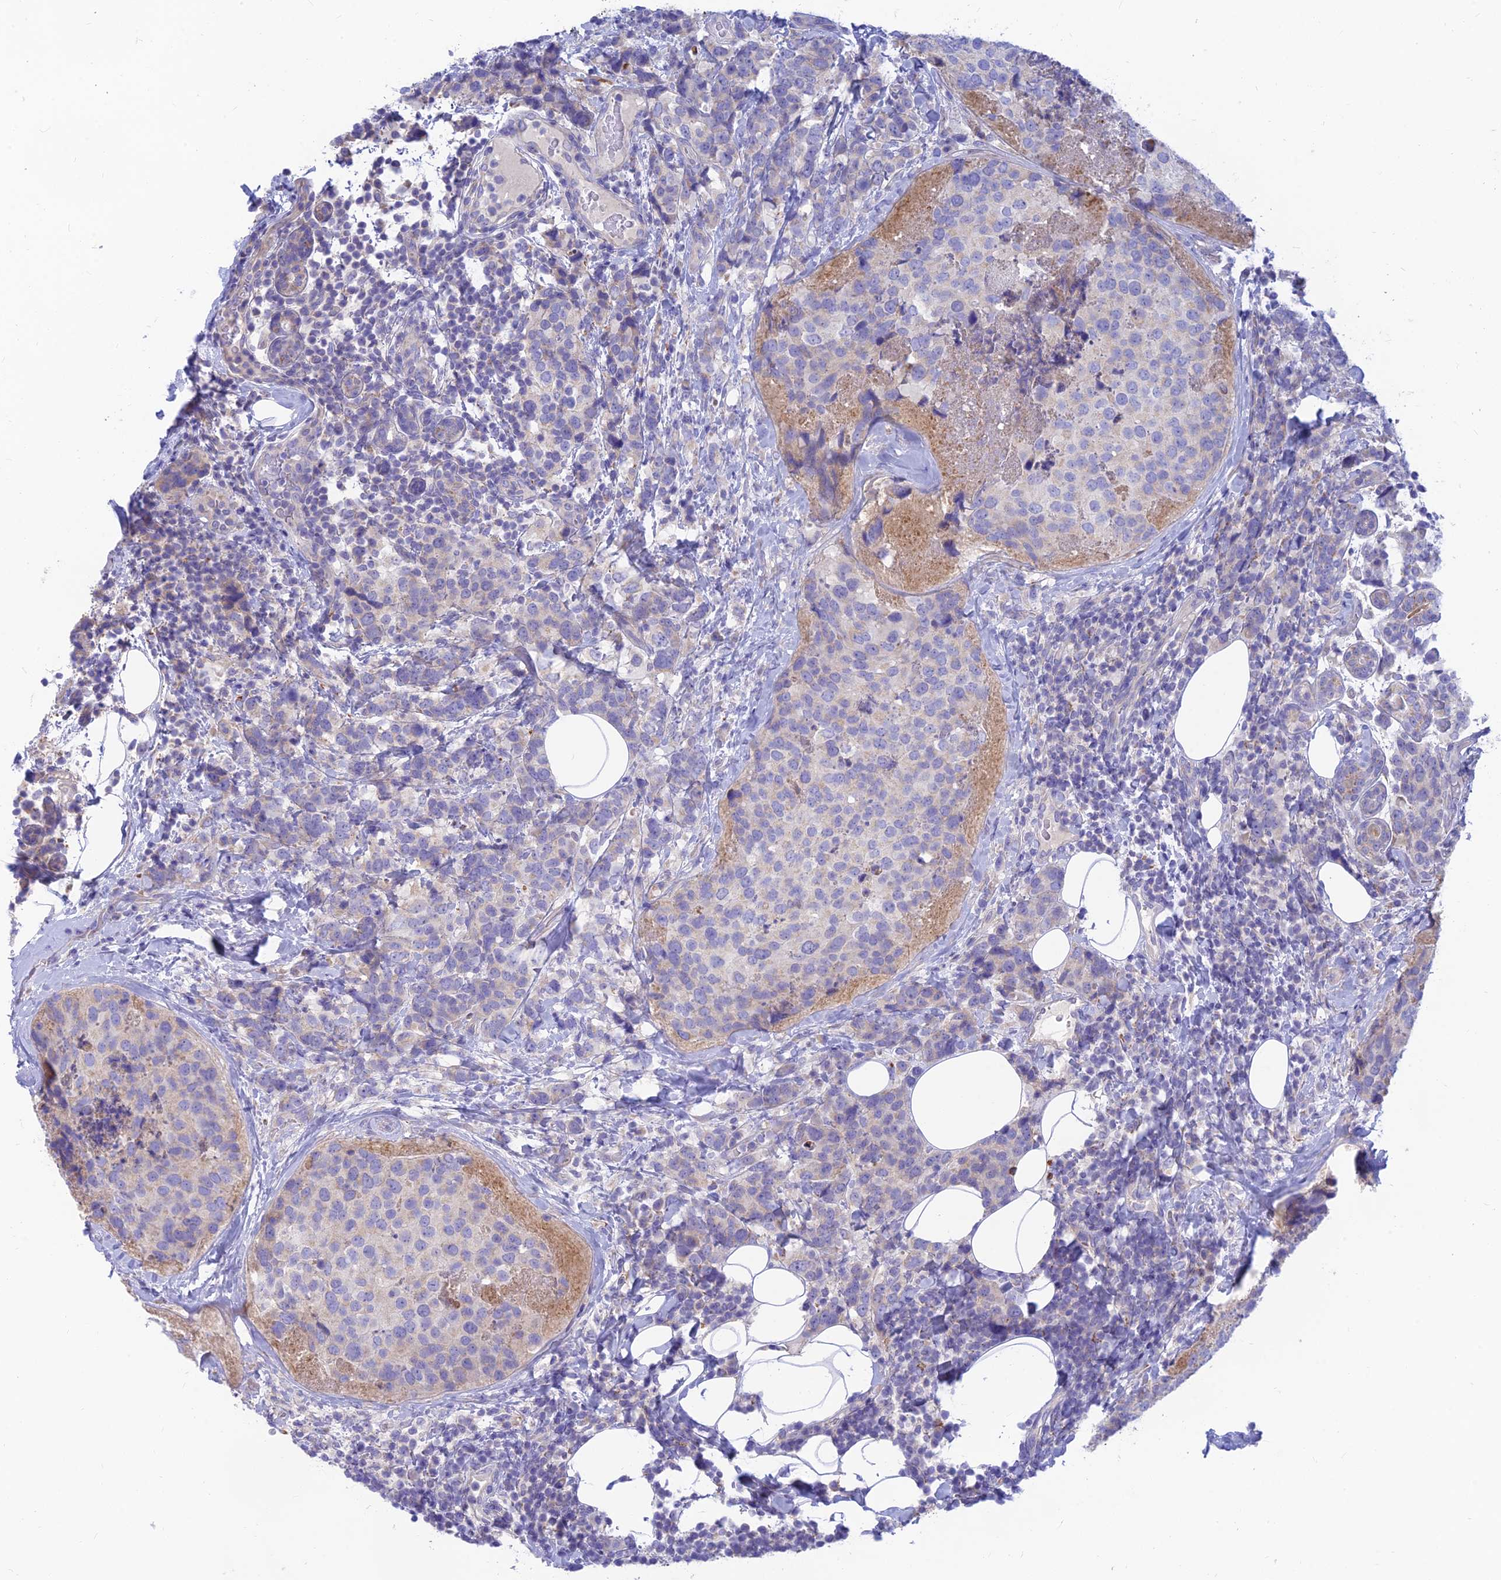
{"staining": {"intensity": "negative", "quantity": "none", "location": "none"}, "tissue": "breast cancer", "cell_type": "Tumor cells", "image_type": "cancer", "snomed": [{"axis": "morphology", "description": "Lobular carcinoma"}, {"axis": "topography", "description": "Breast"}], "caption": "Immunohistochemical staining of human lobular carcinoma (breast) shows no significant positivity in tumor cells.", "gene": "TMEM30B", "patient": {"sex": "female", "age": 59}}